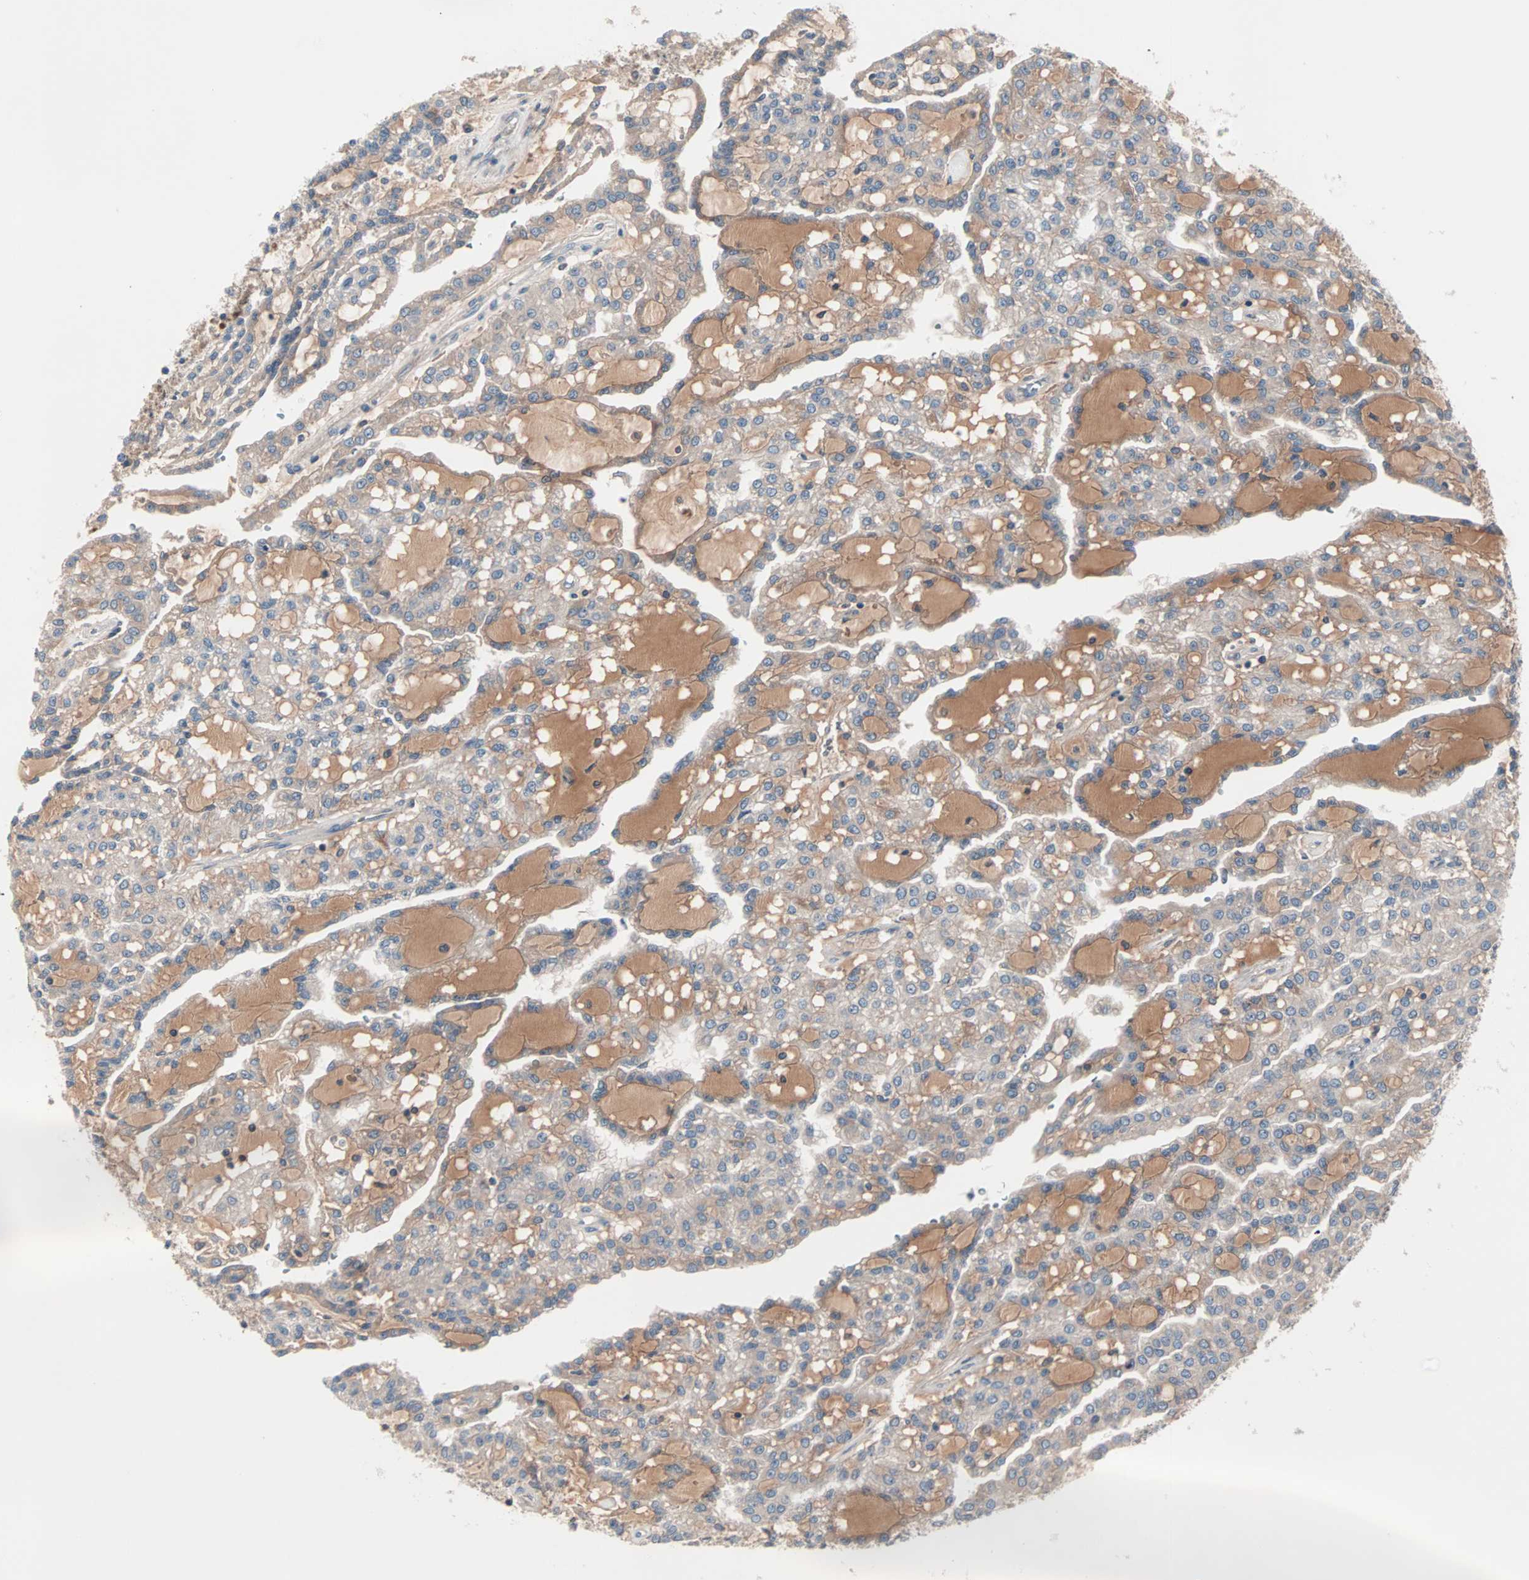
{"staining": {"intensity": "weak", "quantity": ">75%", "location": "cytoplasmic/membranous"}, "tissue": "renal cancer", "cell_type": "Tumor cells", "image_type": "cancer", "snomed": [{"axis": "morphology", "description": "Adenocarcinoma, NOS"}, {"axis": "topography", "description": "Kidney"}], "caption": "This is a histology image of immunohistochemistry (IHC) staining of renal cancer (adenocarcinoma), which shows weak positivity in the cytoplasmic/membranous of tumor cells.", "gene": "CAD", "patient": {"sex": "male", "age": 63}}